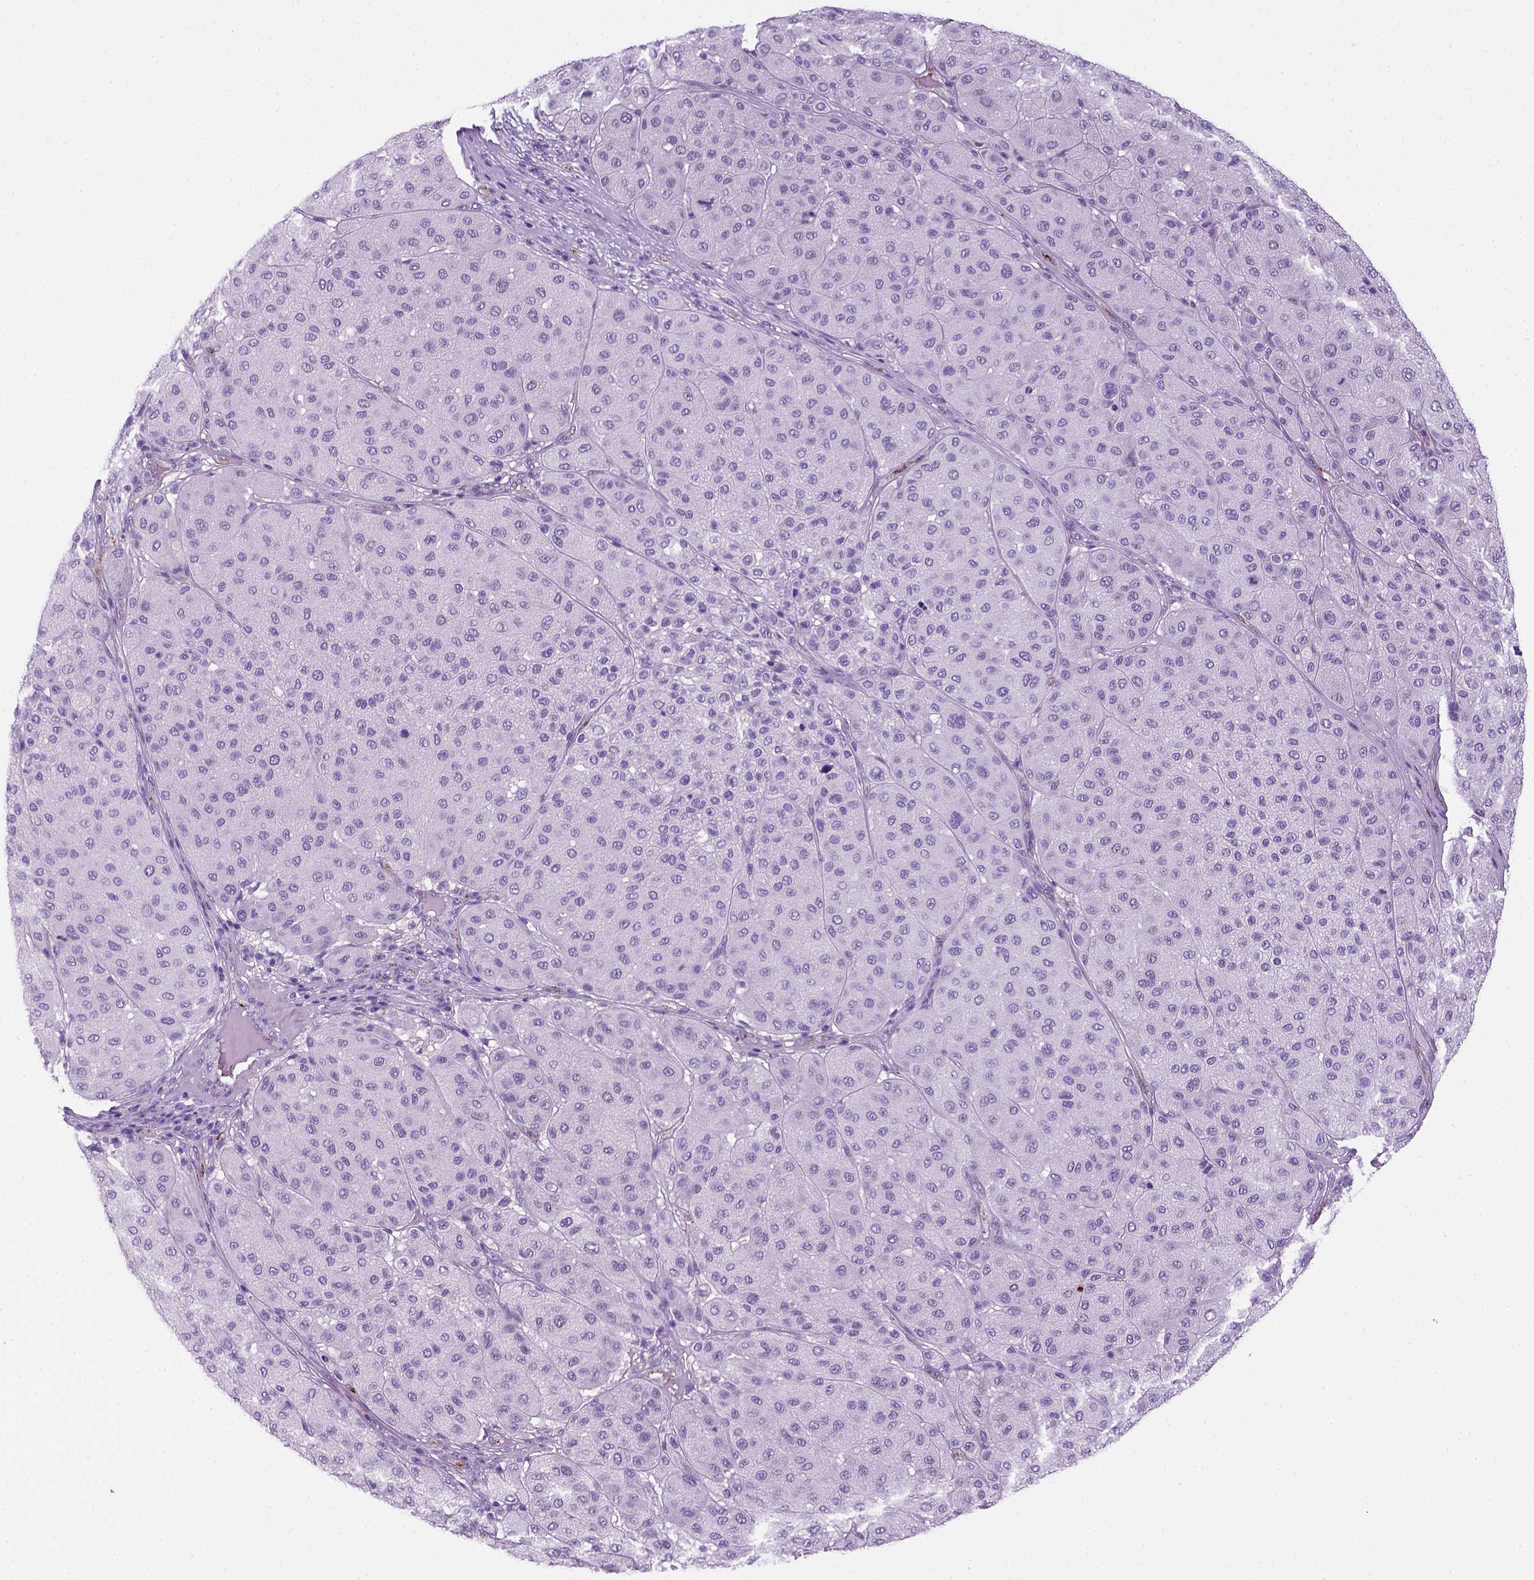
{"staining": {"intensity": "negative", "quantity": "none", "location": "none"}, "tissue": "melanoma", "cell_type": "Tumor cells", "image_type": "cancer", "snomed": [{"axis": "morphology", "description": "Malignant melanoma, Metastatic site"}, {"axis": "topography", "description": "Smooth muscle"}], "caption": "Tumor cells show no significant staining in melanoma. (DAB immunohistochemistry (IHC) with hematoxylin counter stain).", "gene": "VWF", "patient": {"sex": "male", "age": 41}}